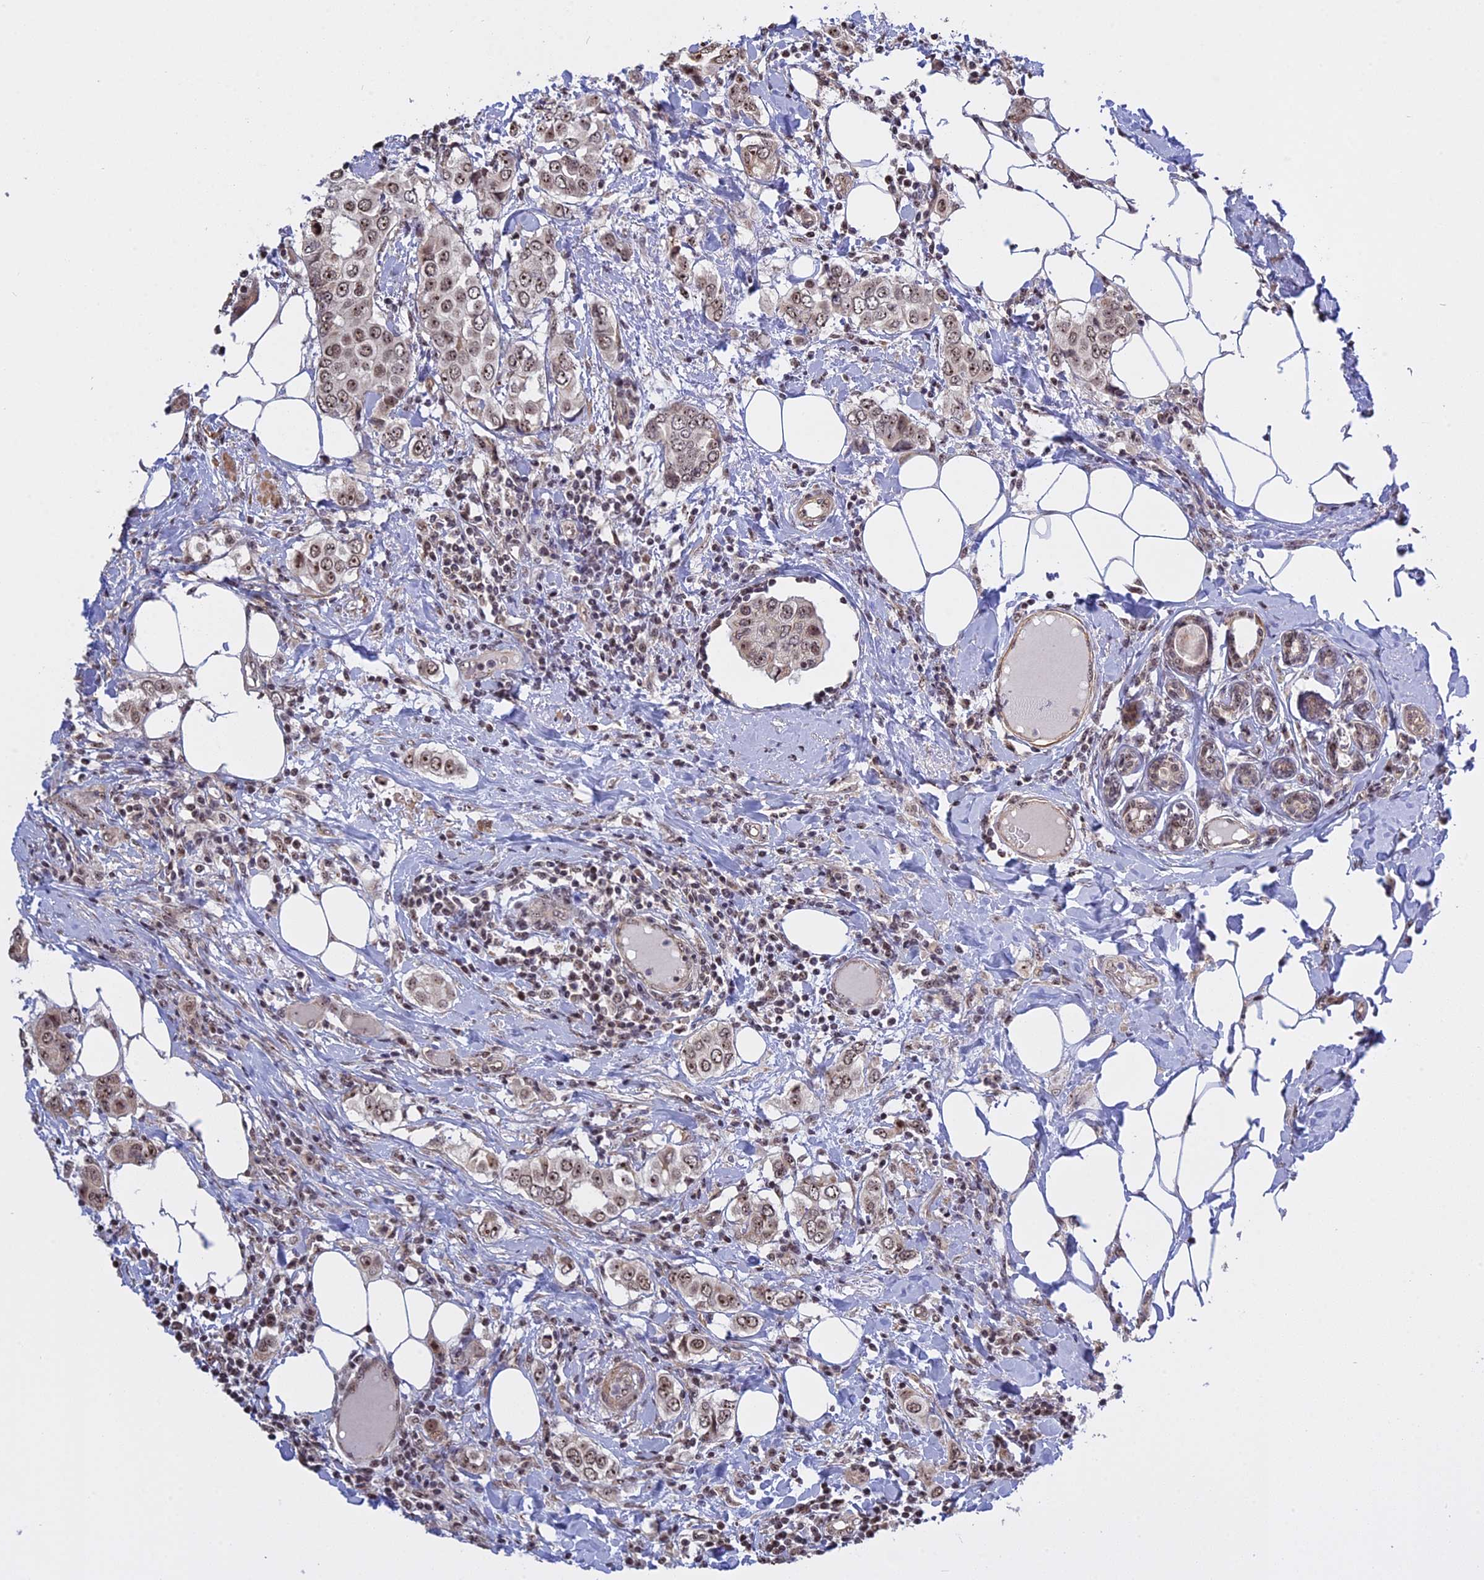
{"staining": {"intensity": "weak", "quantity": ">75%", "location": "nuclear"}, "tissue": "breast cancer", "cell_type": "Tumor cells", "image_type": "cancer", "snomed": [{"axis": "morphology", "description": "Lobular carcinoma"}, {"axis": "topography", "description": "Breast"}], "caption": "Breast cancer was stained to show a protein in brown. There is low levels of weak nuclear positivity in approximately >75% of tumor cells.", "gene": "MGA", "patient": {"sex": "female", "age": 51}}